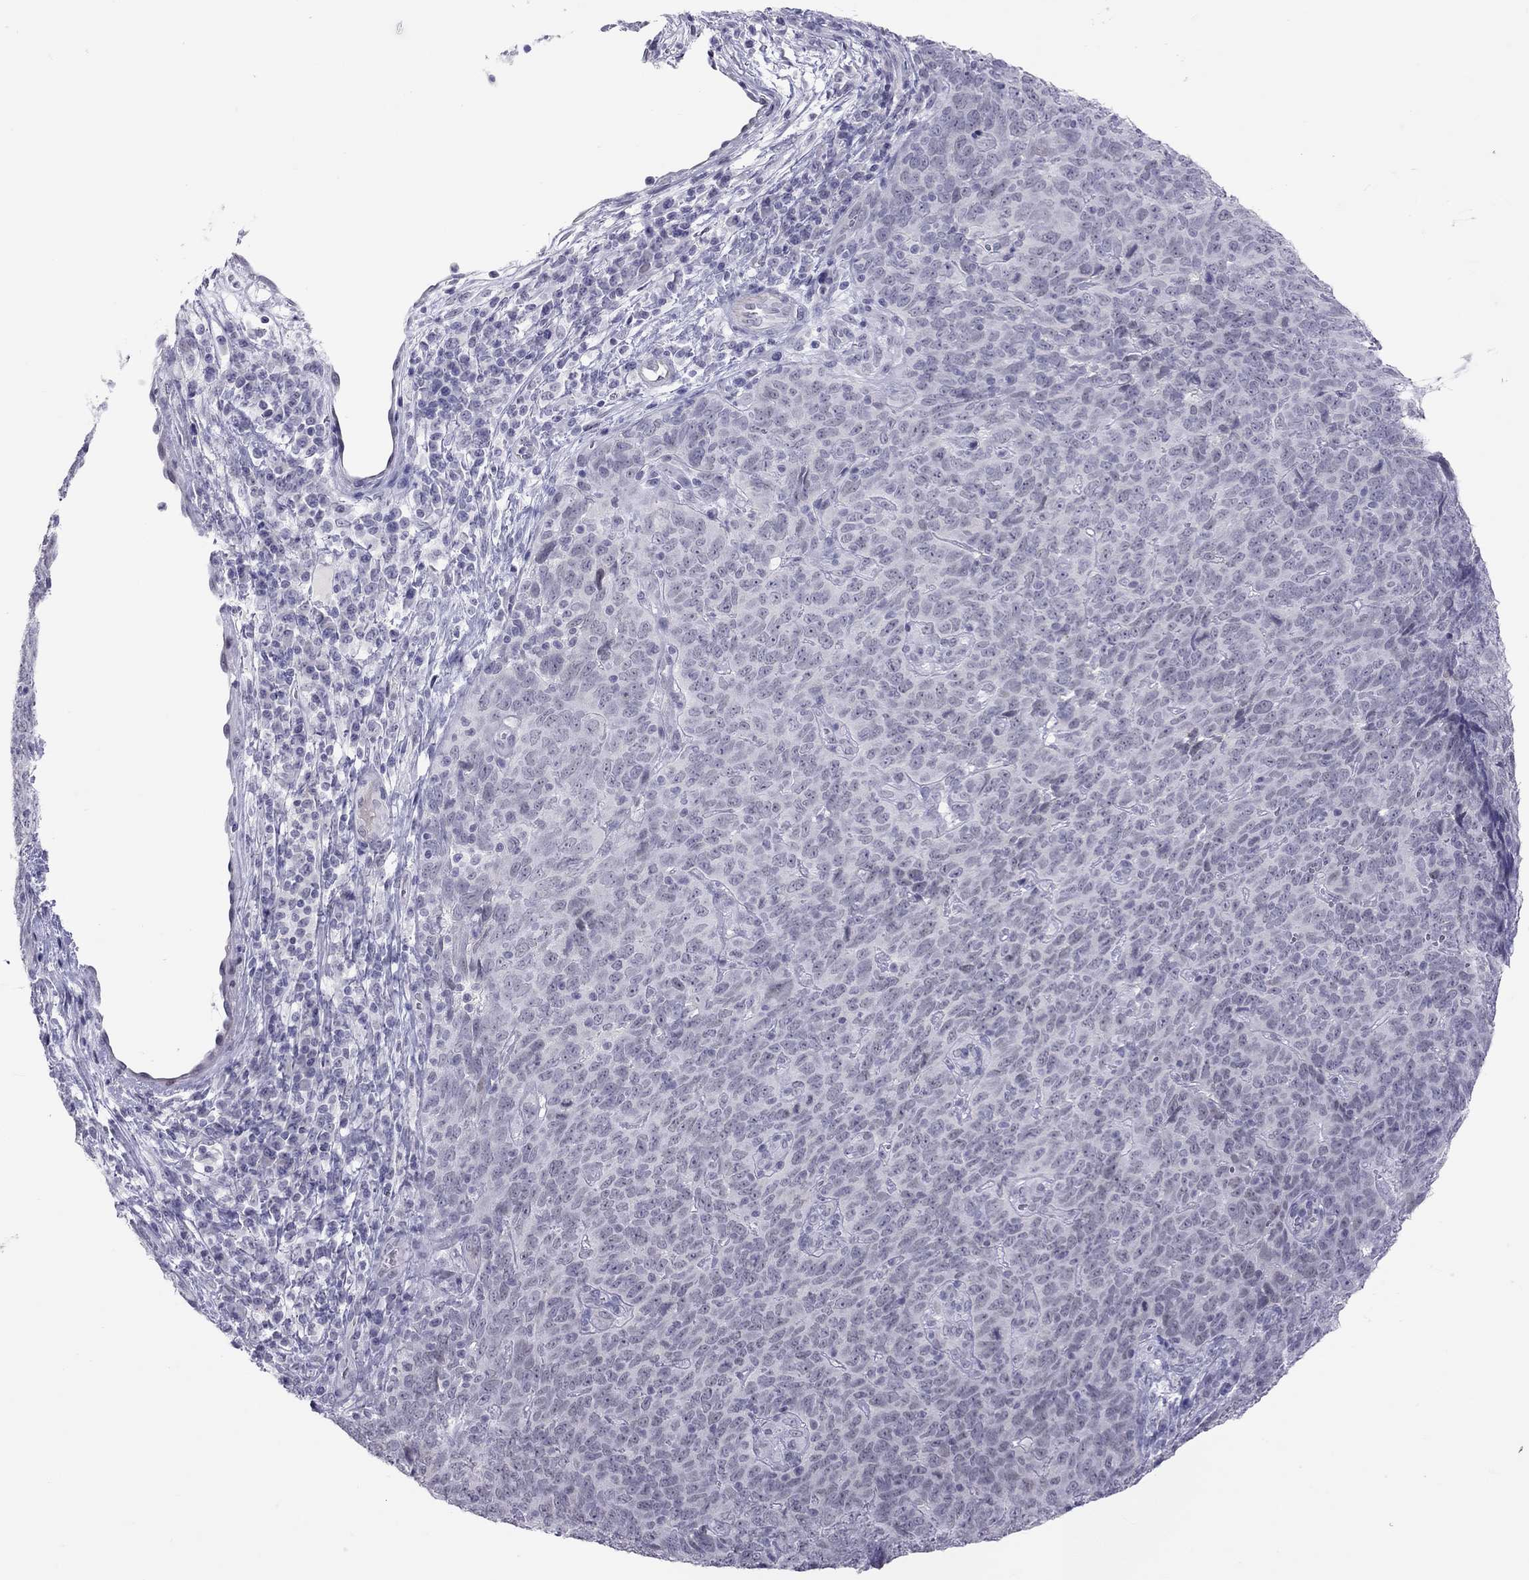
{"staining": {"intensity": "negative", "quantity": "none", "location": "none"}, "tissue": "skin cancer", "cell_type": "Tumor cells", "image_type": "cancer", "snomed": [{"axis": "morphology", "description": "Squamous cell carcinoma, NOS"}, {"axis": "topography", "description": "Skin"}, {"axis": "topography", "description": "Anal"}], "caption": "Protein analysis of squamous cell carcinoma (skin) exhibits no significant expression in tumor cells. (Stains: DAB (3,3'-diaminobenzidine) immunohistochemistry with hematoxylin counter stain, Microscopy: brightfield microscopy at high magnification).", "gene": "JHY", "patient": {"sex": "female", "age": 51}}